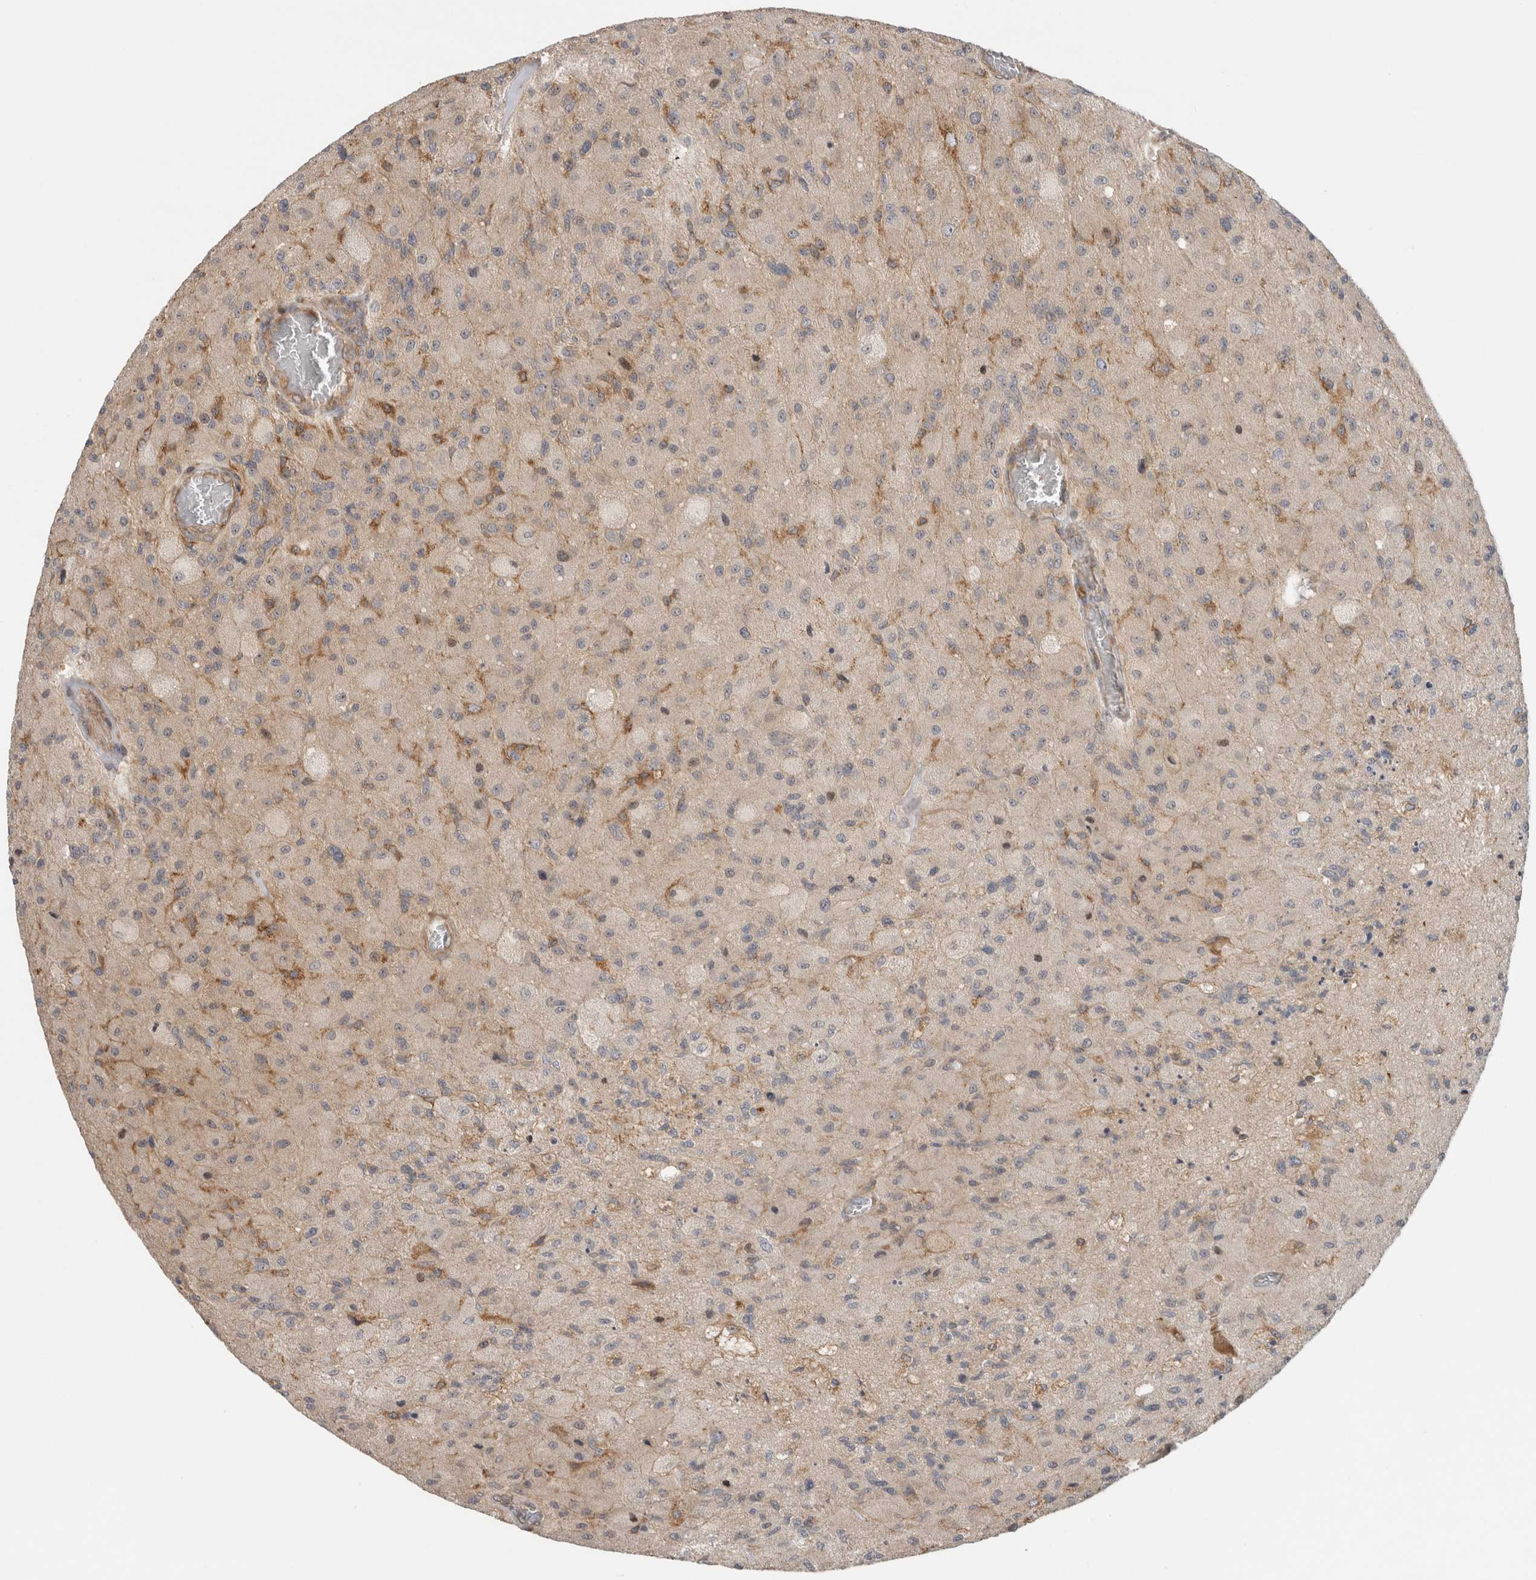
{"staining": {"intensity": "negative", "quantity": "none", "location": "none"}, "tissue": "glioma", "cell_type": "Tumor cells", "image_type": "cancer", "snomed": [{"axis": "morphology", "description": "Normal tissue, NOS"}, {"axis": "morphology", "description": "Glioma, malignant, High grade"}, {"axis": "topography", "description": "Cerebral cortex"}], "caption": "IHC image of malignant high-grade glioma stained for a protein (brown), which exhibits no expression in tumor cells.", "gene": "WASF2", "patient": {"sex": "male", "age": 77}}